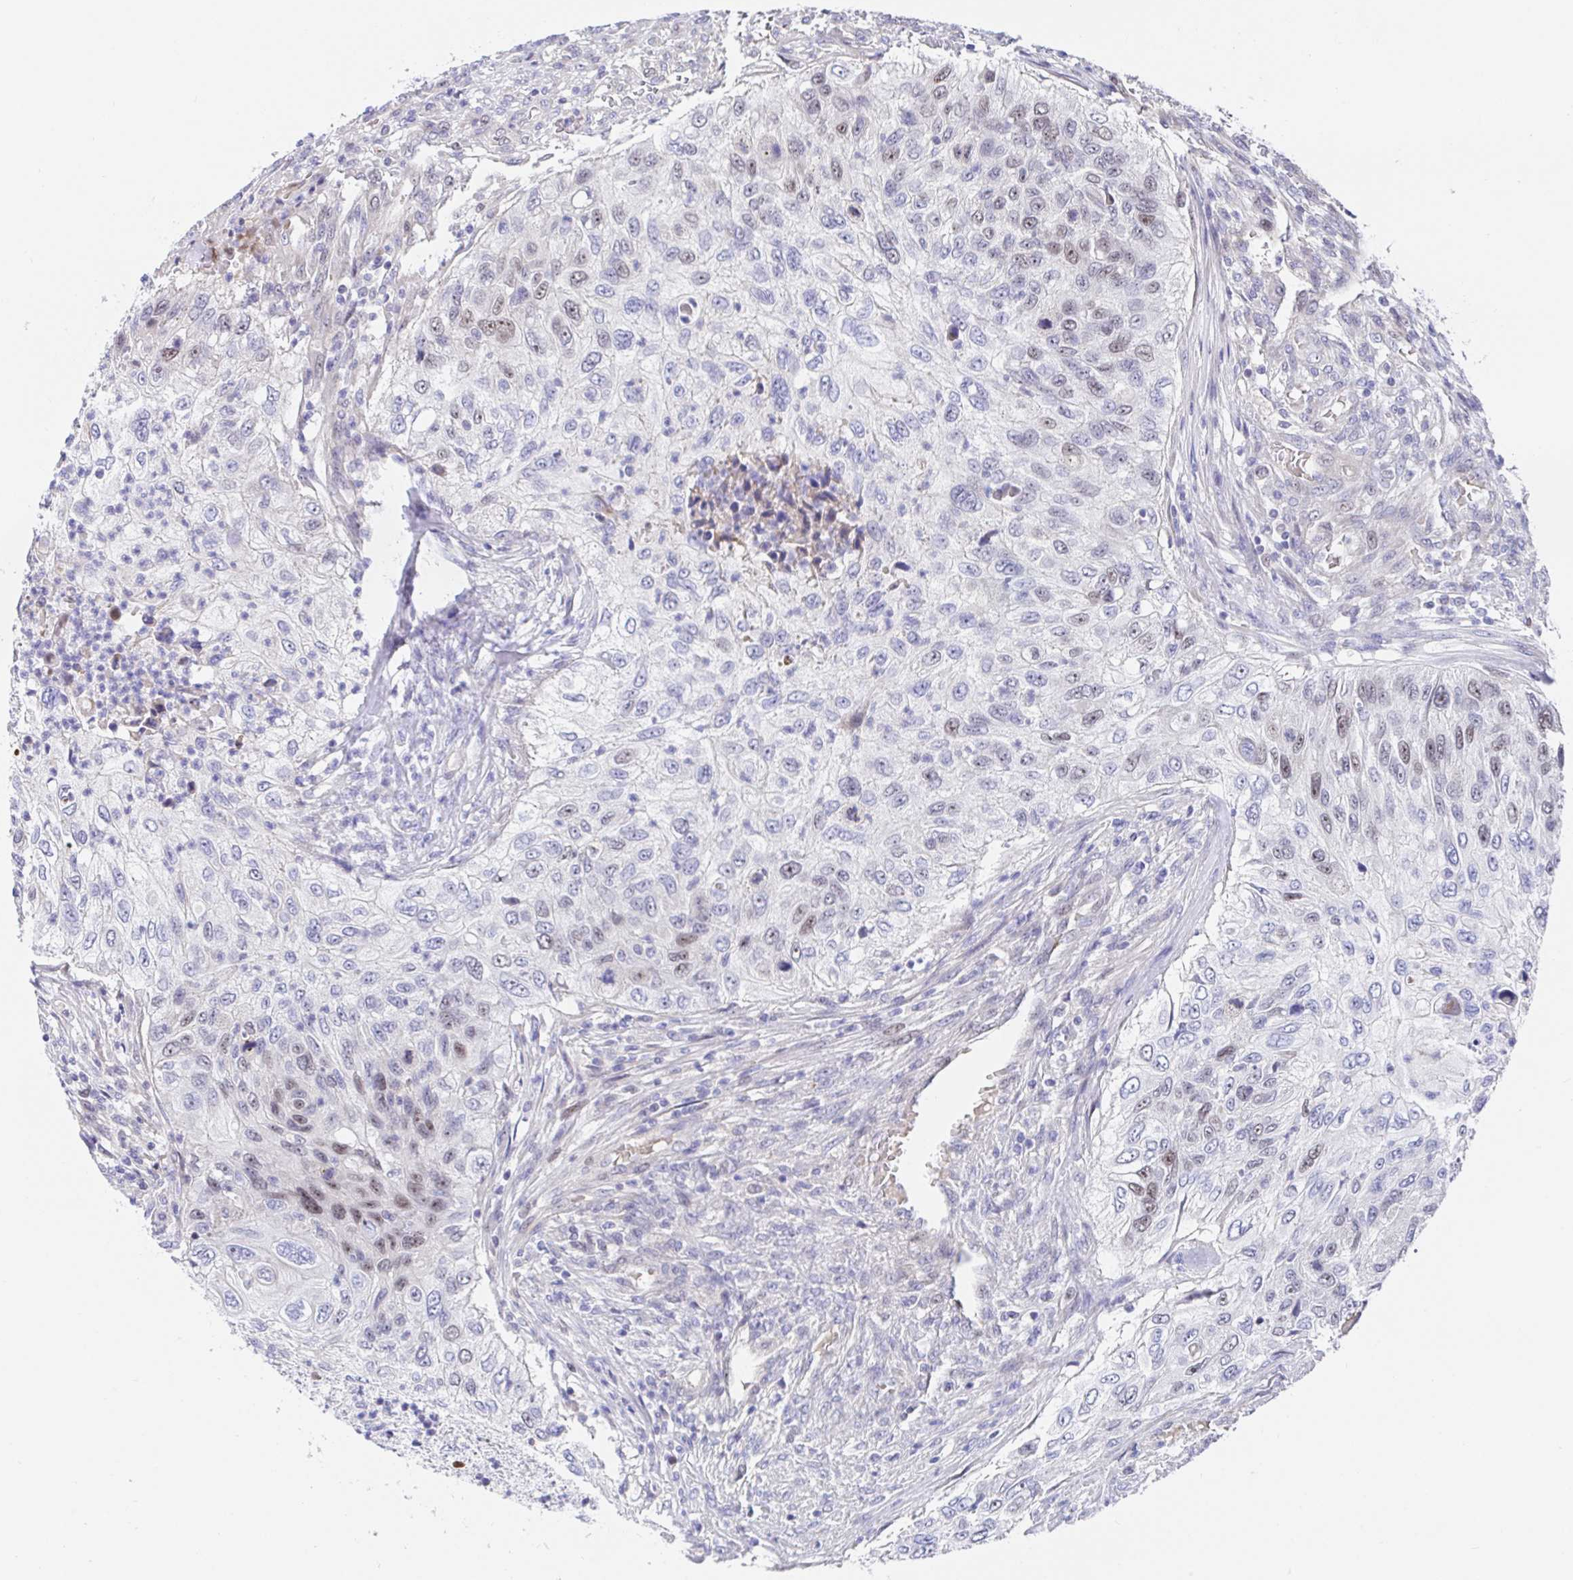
{"staining": {"intensity": "weak", "quantity": "<25%", "location": "nuclear"}, "tissue": "urothelial cancer", "cell_type": "Tumor cells", "image_type": "cancer", "snomed": [{"axis": "morphology", "description": "Urothelial carcinoma, High grade"}, {"axis": "topography", "description": "Urinary bladder"}], "caption": "Tumor cells are negative for protein expression in human urothelial cancer.", "gene": "TIMELESS", "patient": {"sex": "female", "age": 60}}